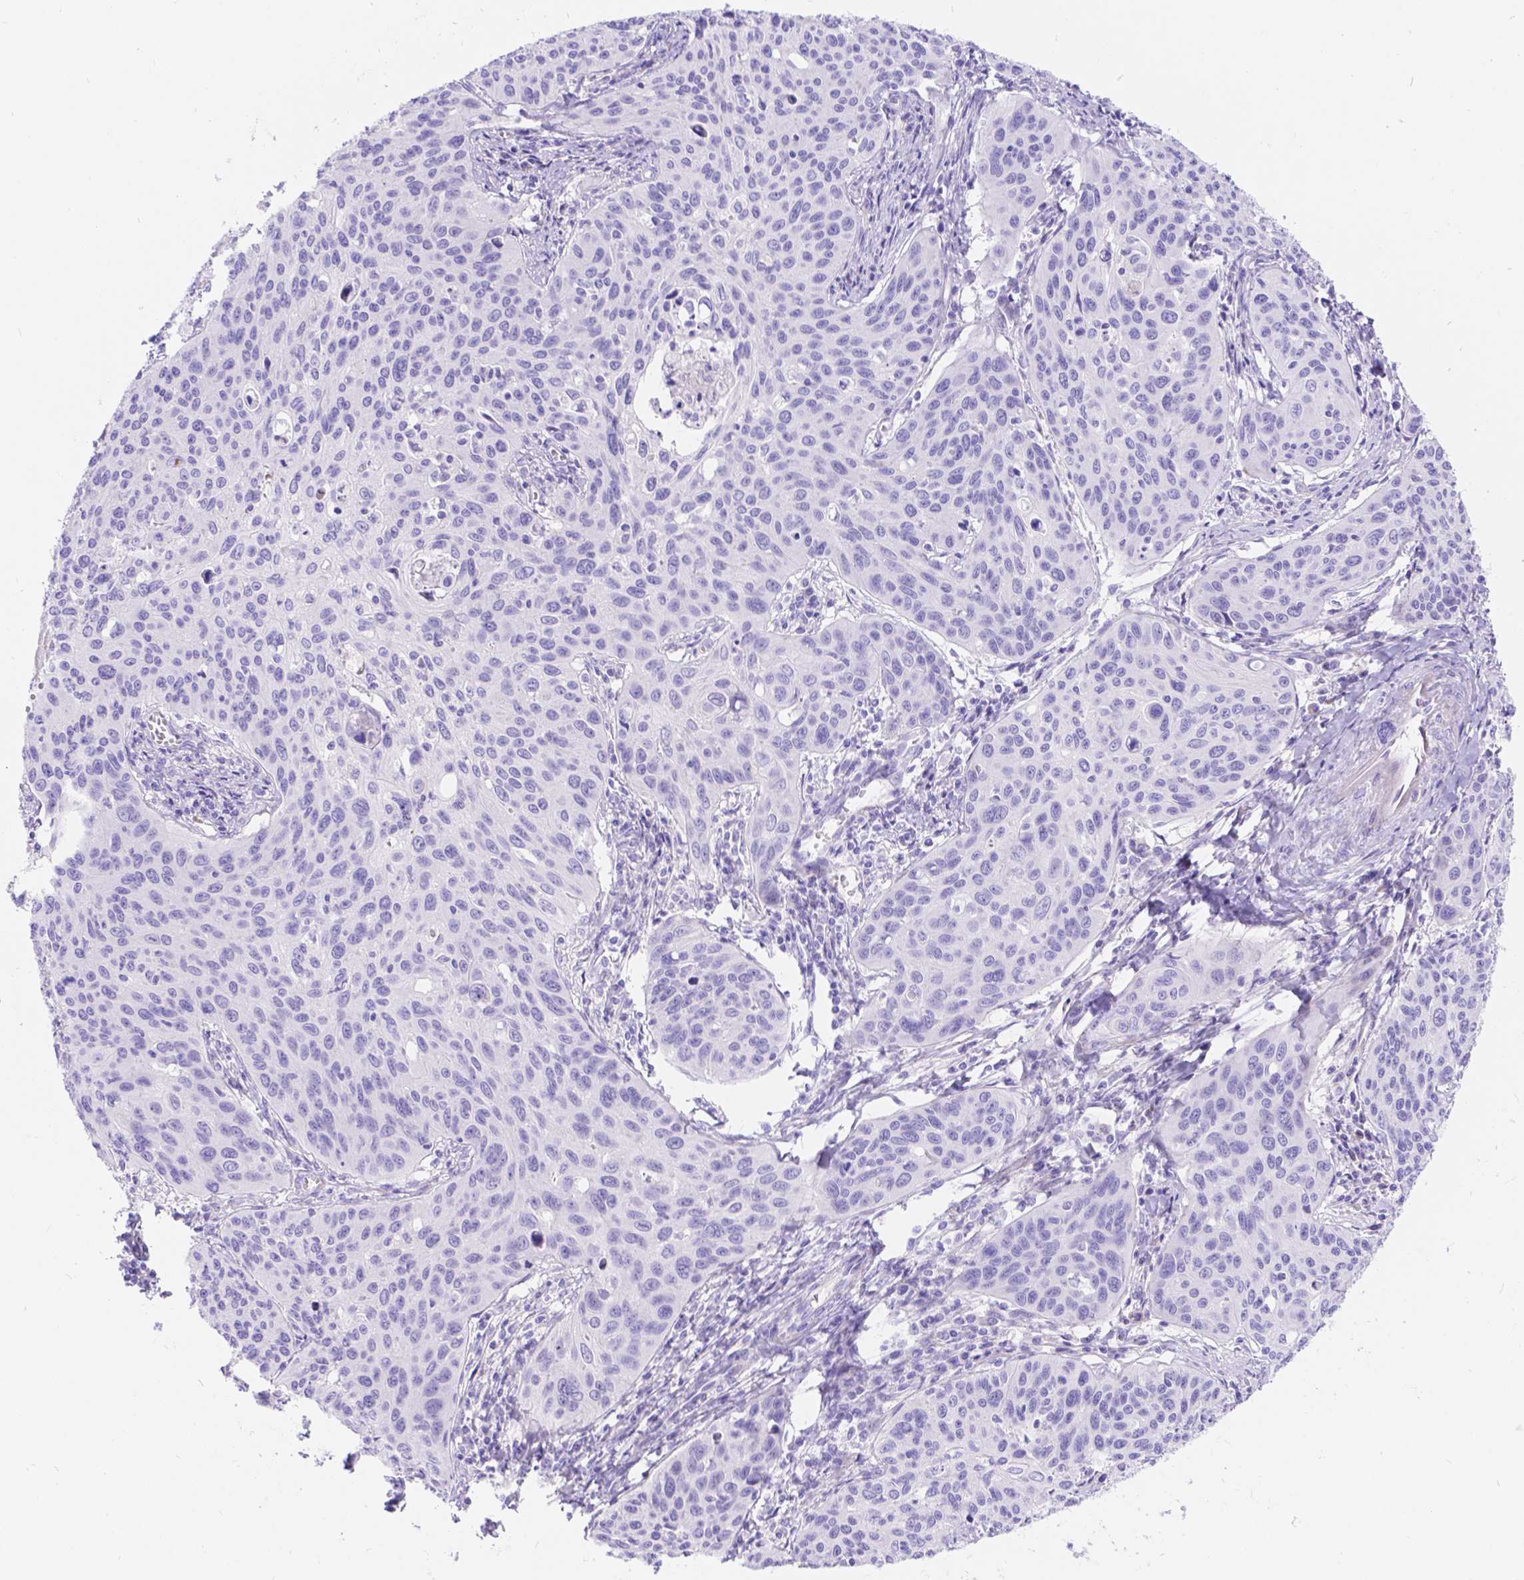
{"staining": {"intensity": "negative", "quantity": "none", "location": "none"}, "tissue": "cervical cancer", "cell_type": "Tumor cells", "image_type": "cancer", "snomed": [{"axis": "morphology", "description": "Squamous cell carcinoma, NOS"}, {"axis": "topography", "description": "Cervix"}], "caption": "DAB immunohistochemical staining of cervical cancer shows no significant positivity in tumor cells.", "gene": "KLHL10", "patient": {"sex": "female", "age": 31}}